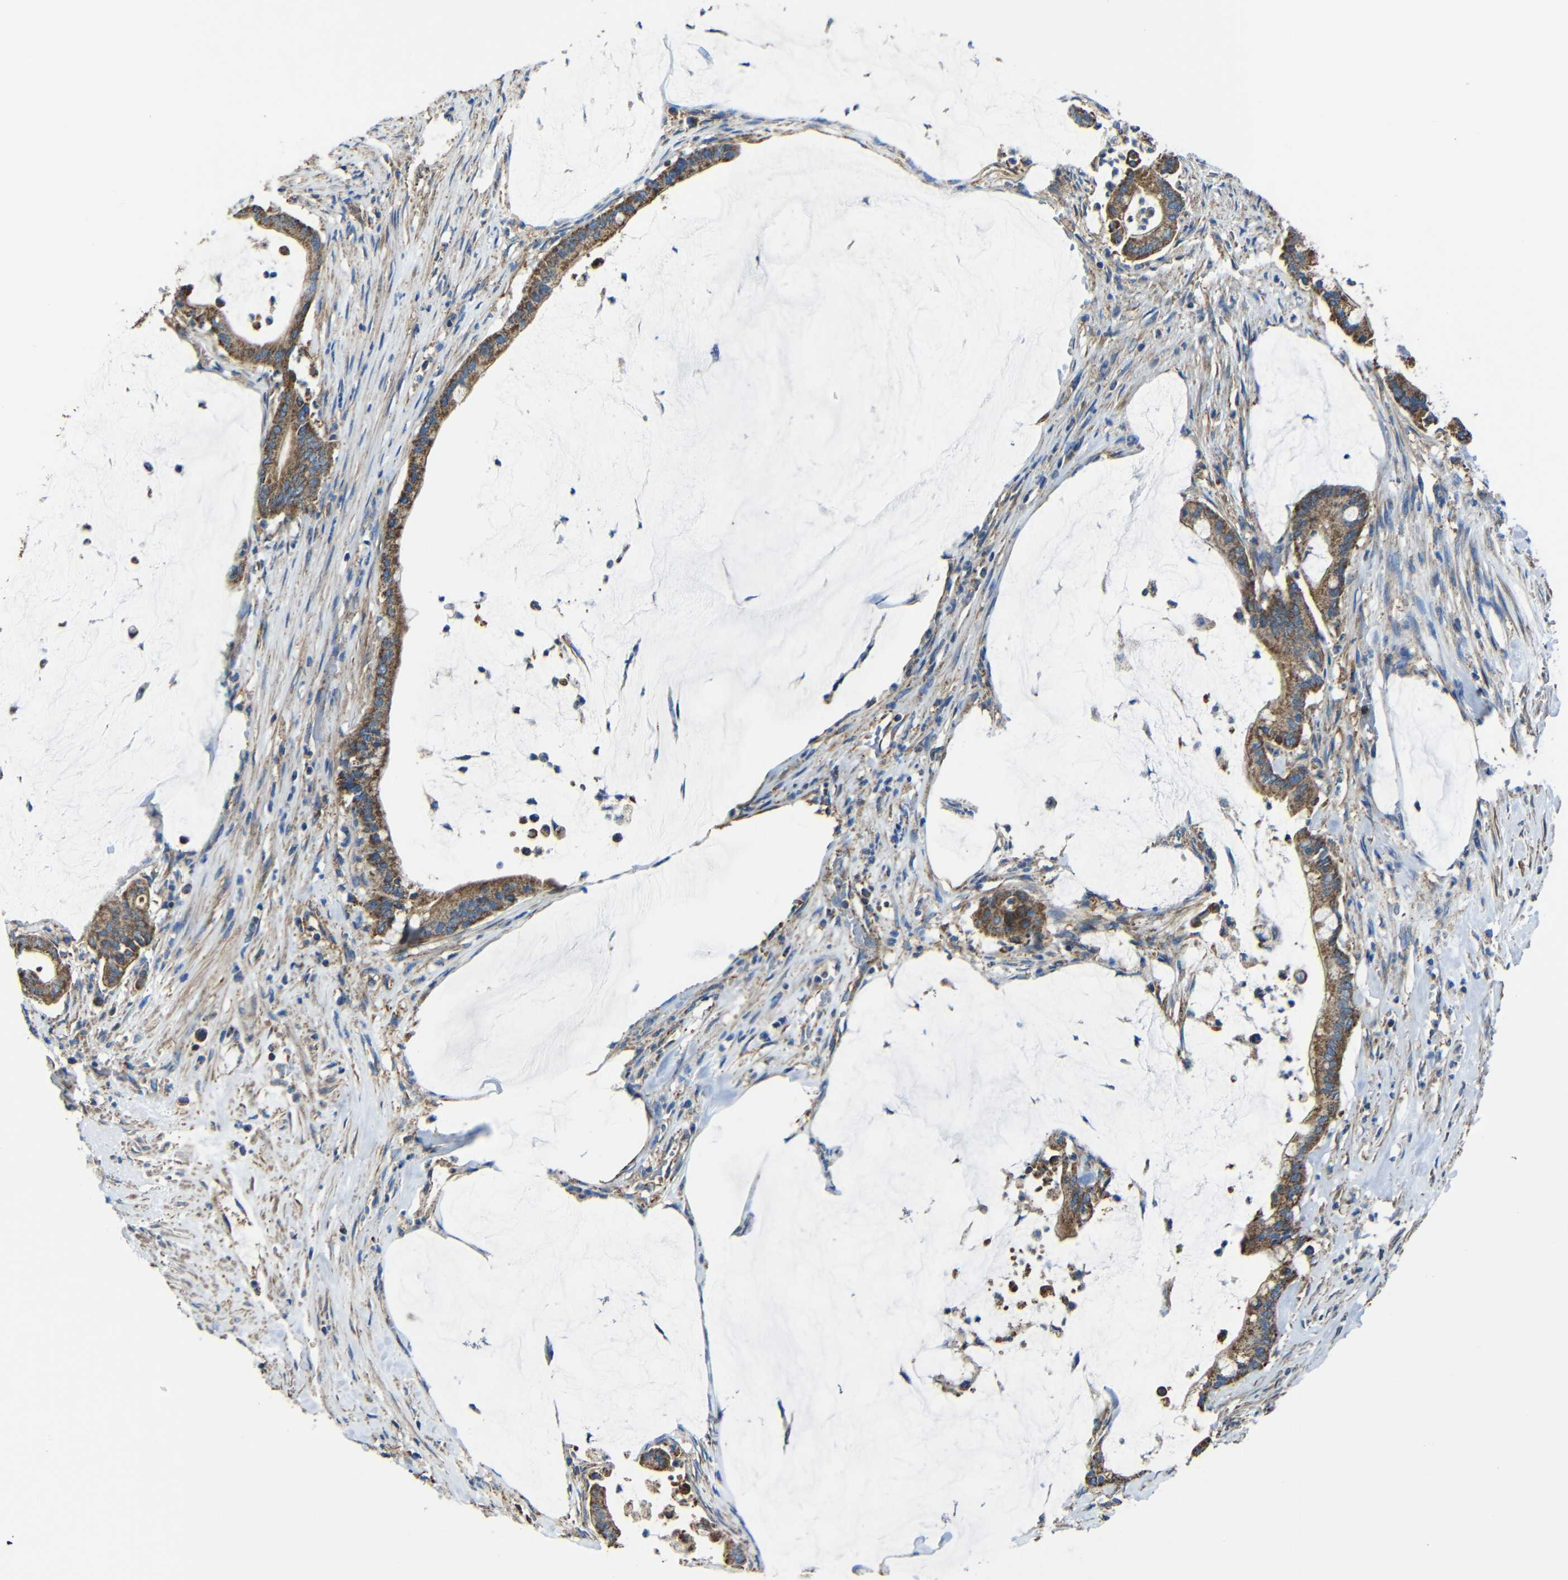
{"staining": {"intensity": "strong", "quantity": ">75%", "location": "cytoplasmic/membranous"}, "tissue": "pancreatic cancer", "cell_type": "Tumor cells", "image_type": "cancer", "snomed": [{"axis": "morphology", "description": "Adenocarcinoma, NOS"}, {"axis": "topography", "description": "Pancreas"}], "caption": "Tumor cells show high levels of strong cytoplasmic/membranous staining in approximately >75% of cells in human pancreatic cancer (adenocarcinoma).", "gene": "INTS6L", "patient": {"sex": "male", "age": 41}}